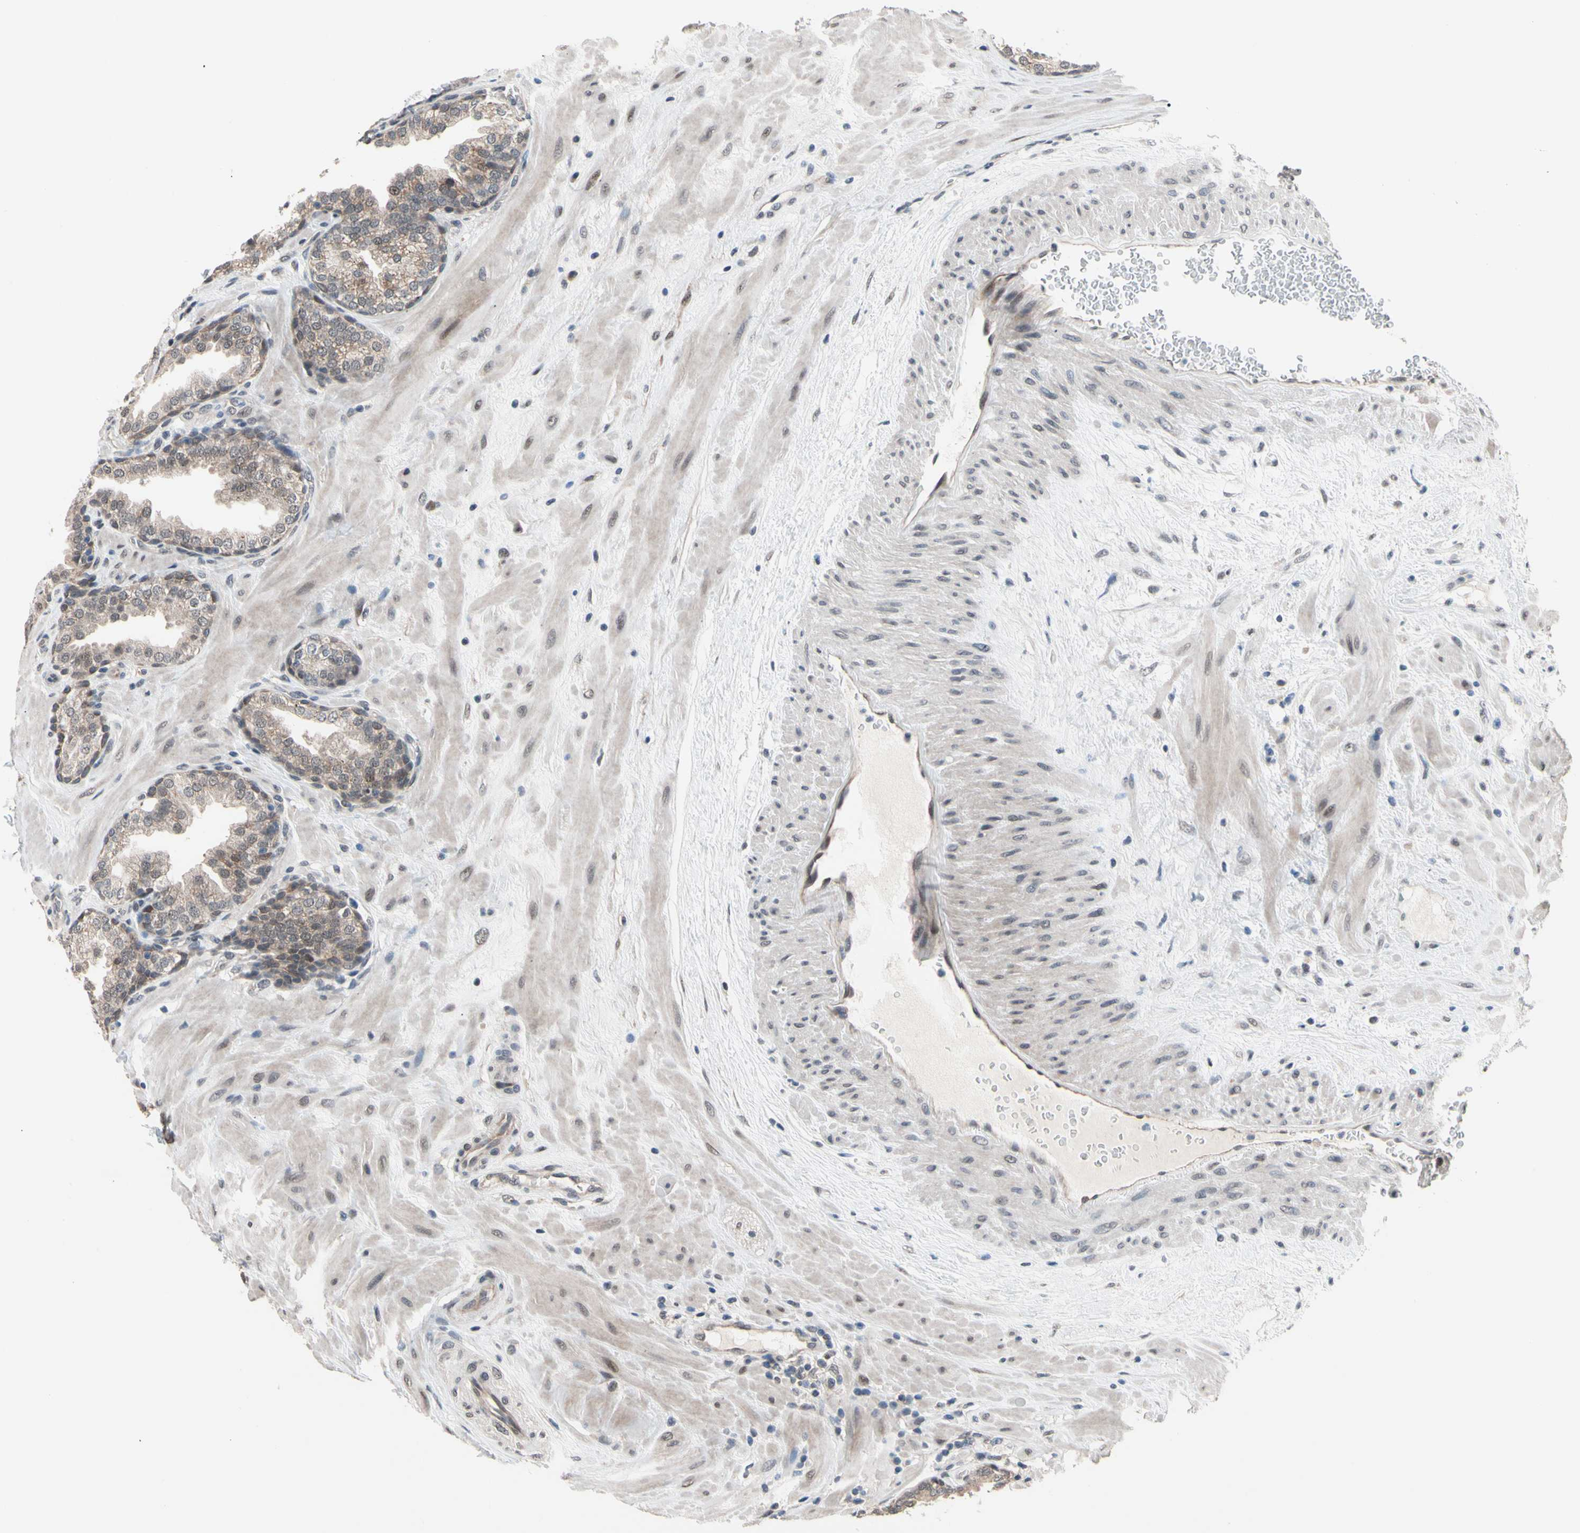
{"staining": {"intensity": "weak", "quantity": ">75%", "location": "cytoplasmic/membranous"}, "tissue": "prostate", "cell_type": "Glandular cells", "image_type": "normal", "snomed": [{"axis": "morphology", "description": "Normal tissue, NOS"}, {"axis": "topography", "description": "Prostate"}], "caption": "Immunohistochemistry (IHC) (DAB (3,3'-diaminobenzidine)) staining of normal prostate shows weak cytoplasmic/membranous protein positivity in about >75% of glandular cells.", "gene": "NGEF", "patient": {"sex": "male", "age": 51}}